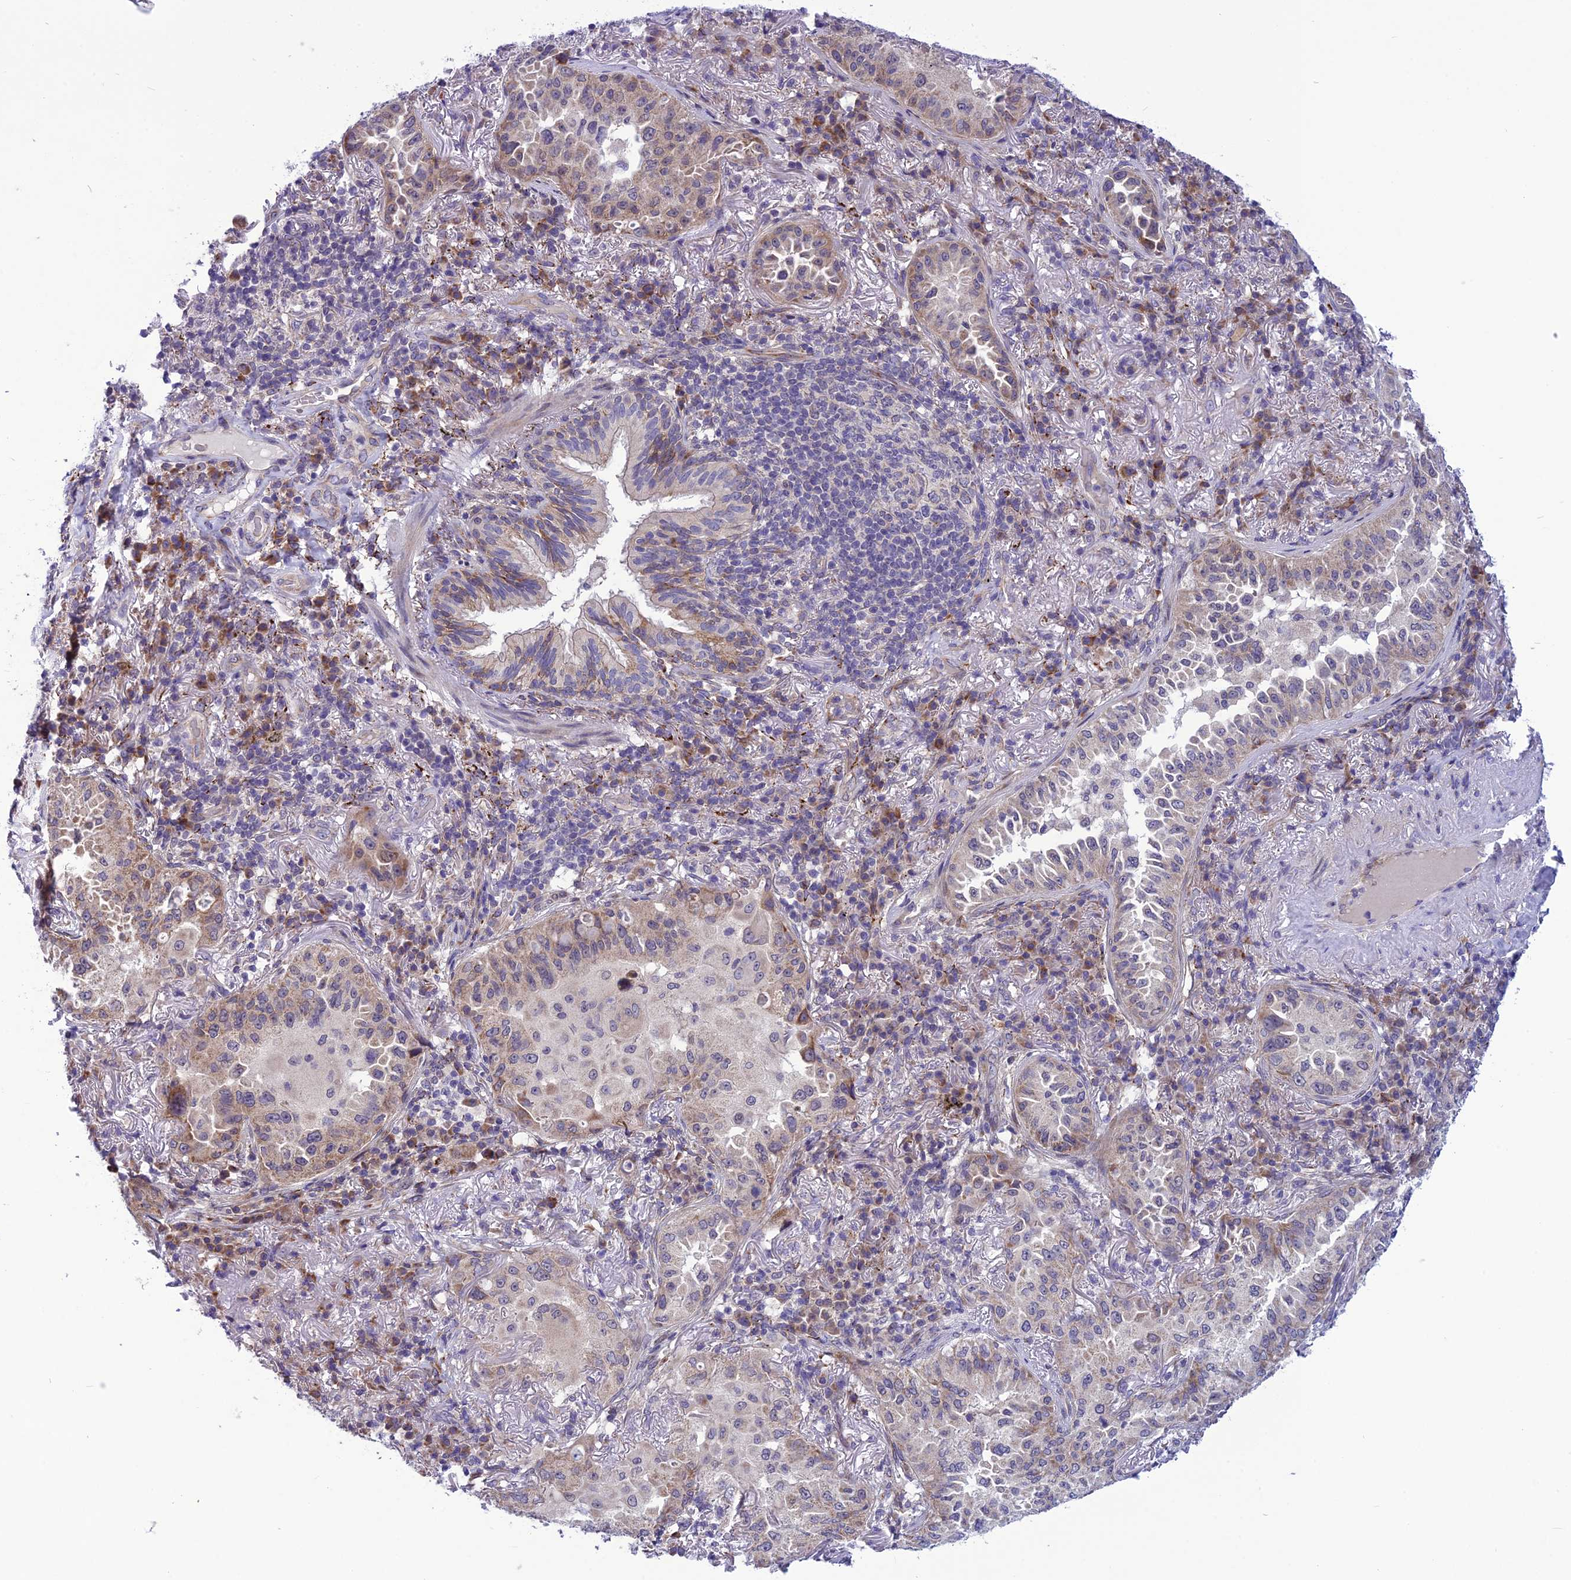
{"staining": {"intensity": "moderate", "quantity": "<25%", "location": "cytoplasmic/membranous"}, "tissue": "lung cancer", "cell_type": "Tumor cells", "image_type": "cancer", "snomed": [{"axis": "morphology", "description": "Adenocarcinoma, NOS"}, {"axis": "topography", "description": "Lung"}], "caption": "Human adenocarcinoma (lung) stained with a brown dye displays moderate cytoplasmic/membranous positive staining in about <25% of tumor cells.", "gene": "PSMF1", "patient": {"sex": "female", "age": 69}}